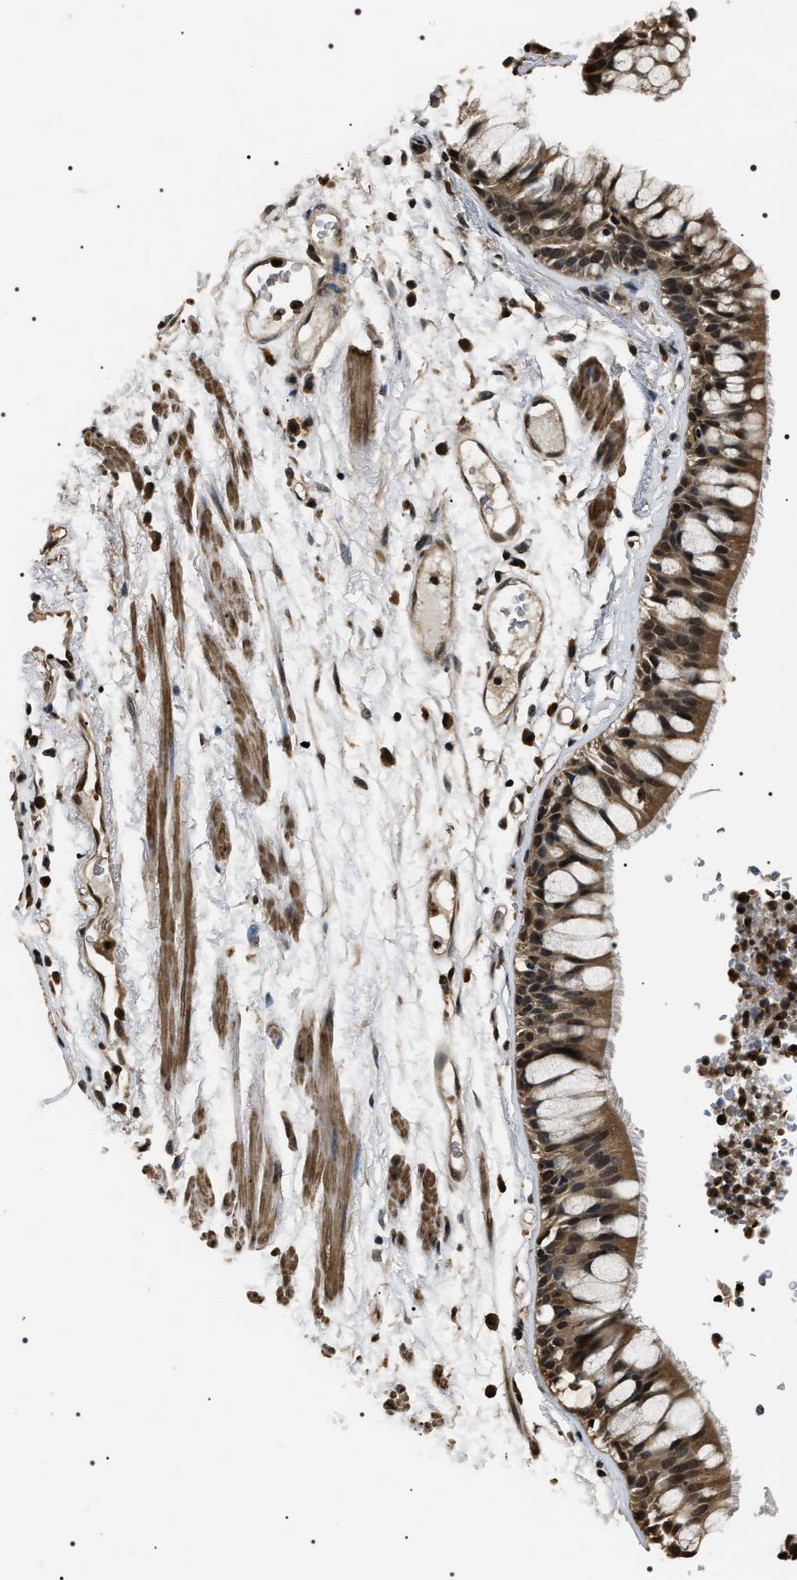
{"staining": {"intensity": "strong", "quantity": ">75%", "location": "cytoplasmic/membranous,nuclear"}, "tissue": "bronchus", "cell_type": "Respiratory epithelial cells", "image_type": "normal", "snomed": [{"axis": "morphology", "description": "Normal tissue, NOS"}, {"axis": "topography", "description": "Bronchus"}], "caption": "DAB (3,3'-diaminobenzidine) immunohistochemical staining of benign human bronchus displays strong cytoplasmic/membranous,nuclear protein positivity in approximately >75% of respiratory epithelial cells. (IHC, brightfield microscopy, high magnification).", "gene": "ARHGAP22", "patient": {"sex": "male", "age": 66}}